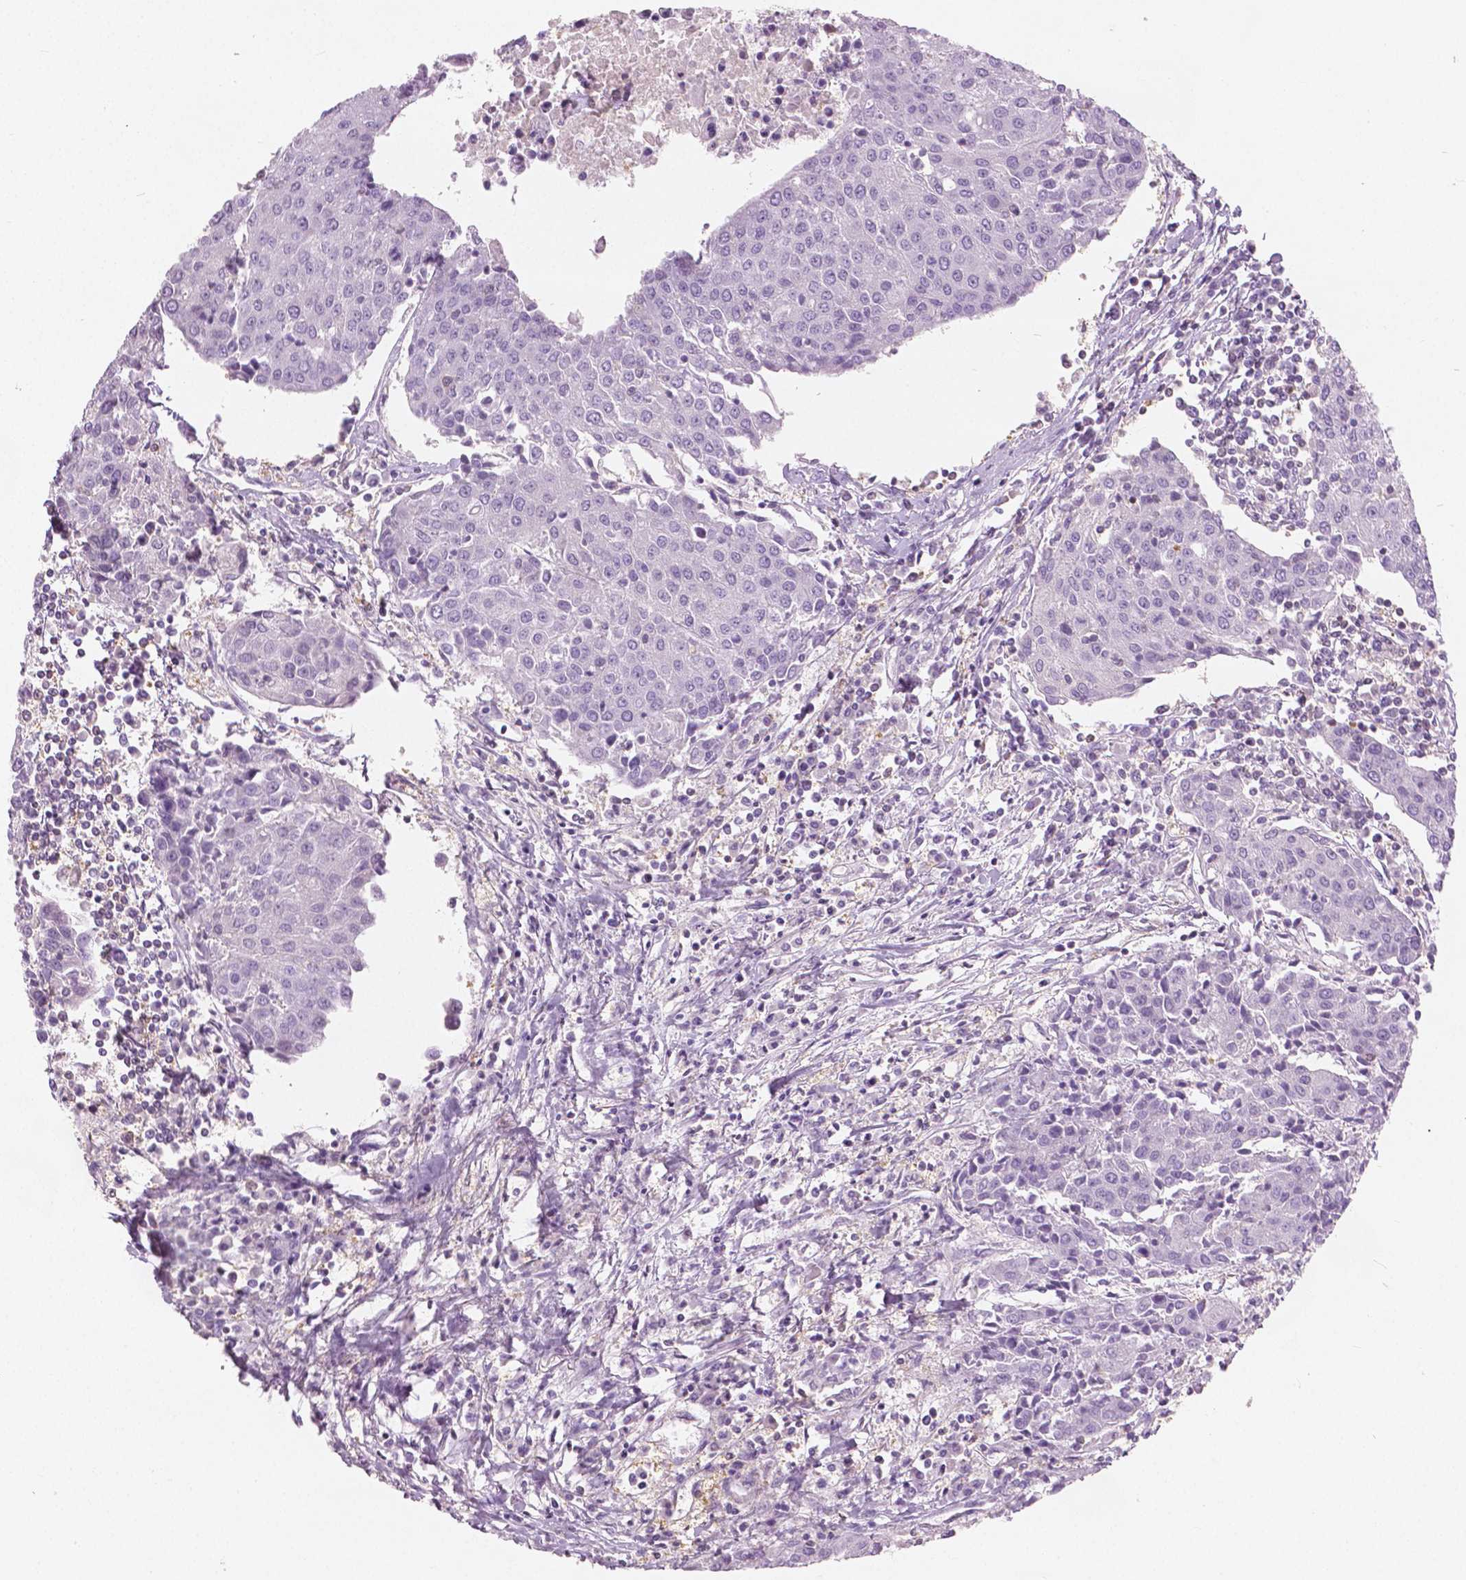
{"staining": {"intensity": "negative", "quantity": "none", "location": "none"}, "tissue": "urothelial cancer", "cell_type": "Tumor cells", "image_type": "cancer", "snomed": [{"axis": "morphology", "description": "Urothelial carcinoma, High grade"}, {"axis": "topography", "description": "Urinary bladder"}], "caption": "Immunohistochemical staining of human urothelial cancer displays no significant expression in tumor cells.", "gene": "GALM", "patient": {"sex": "female", "age": 85}}